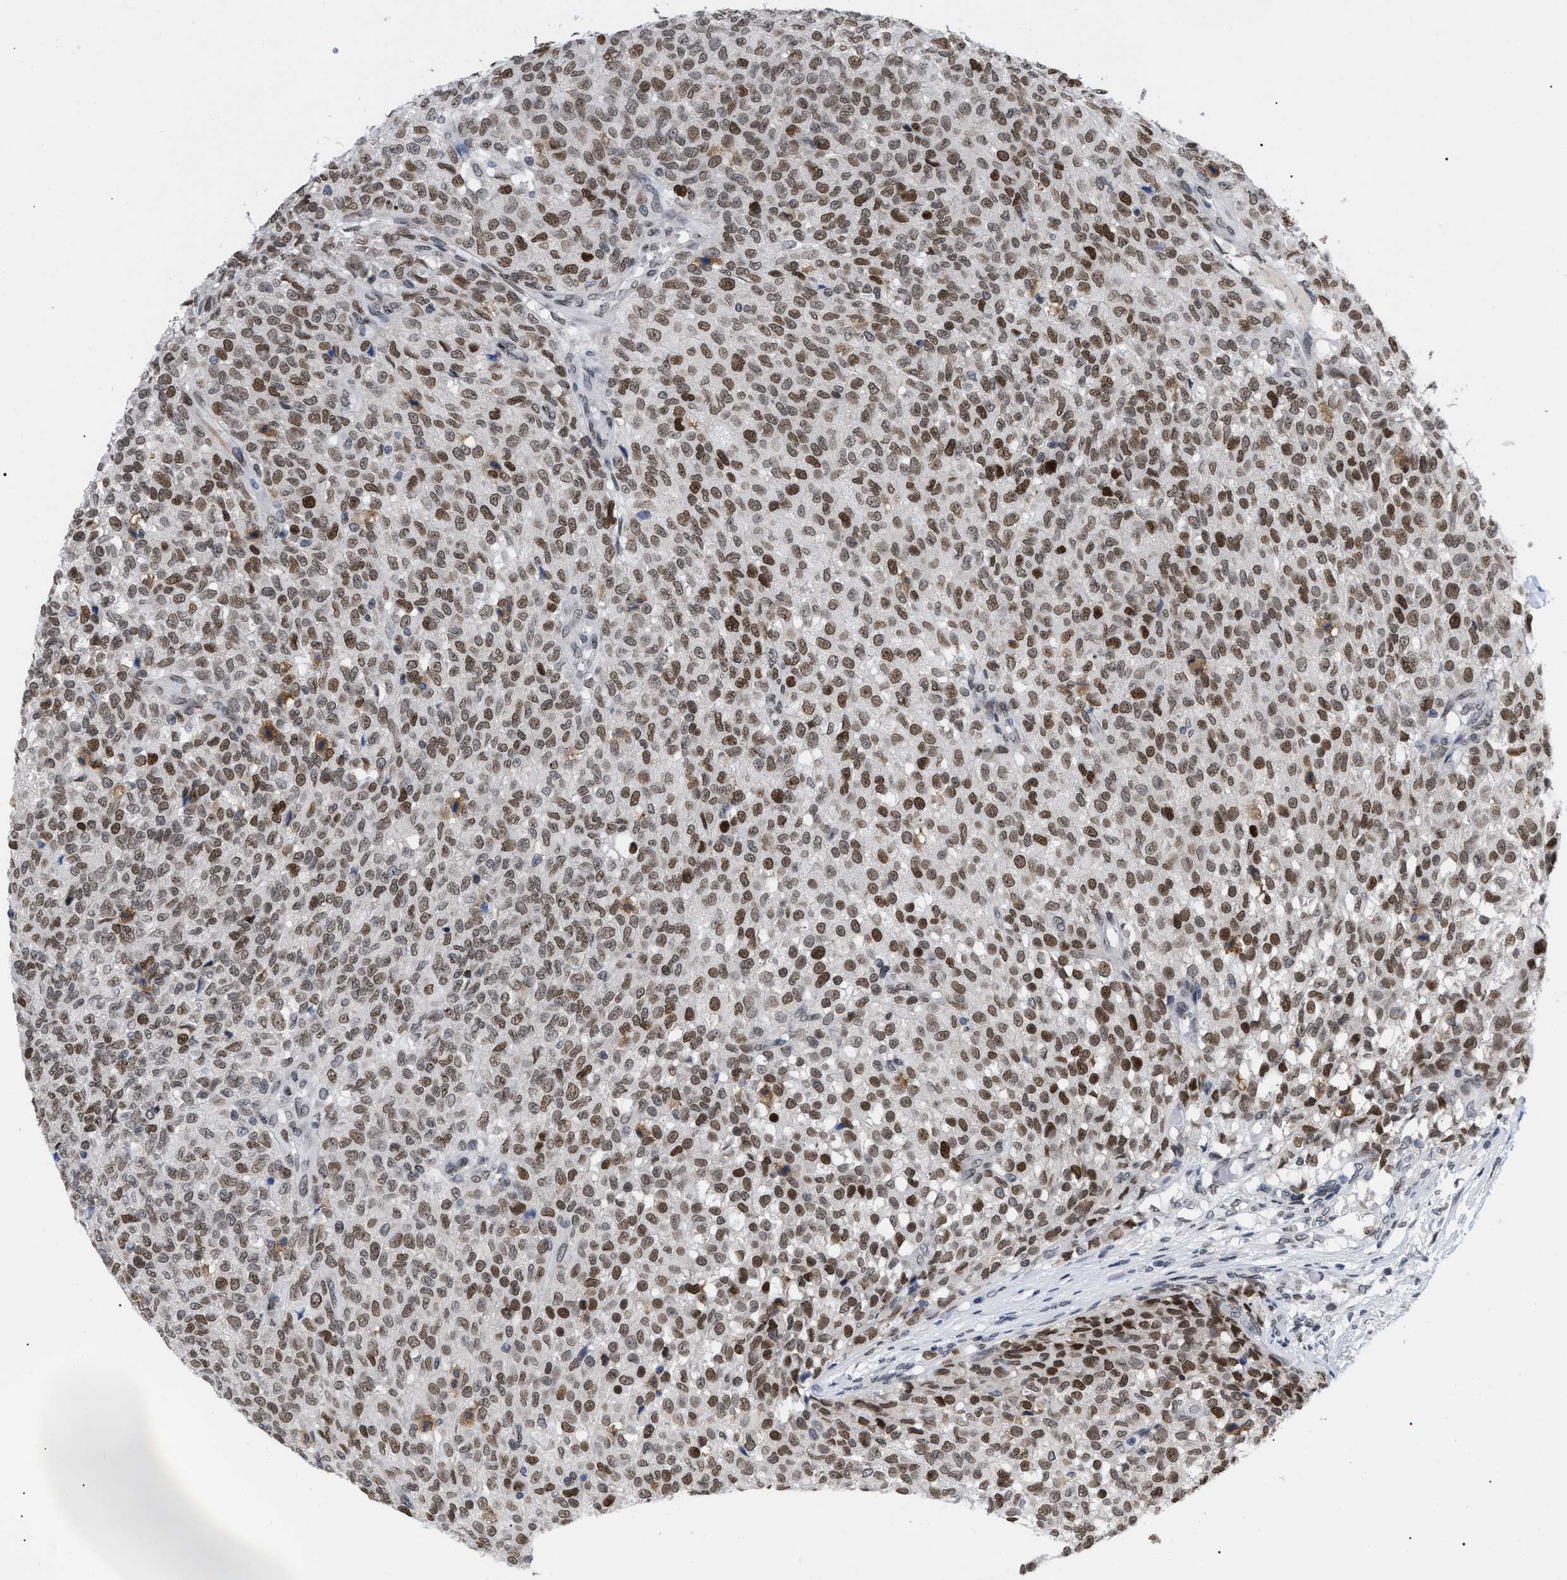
{"staining": {"intensity": "strong", "quantity": ">75%", "location": "cytoplasmic/membranous,nuclear"}, "tissue": "testis cancer", "cell_type": "Tumor cells", "image_type": "cancer", "snomed": [{"axis": "morphology", "description": "Seminoma, NOS"}, {"axis": "topography", "description": "Testis"}], "caption": "Immunohistochemical staining of testis cancer shows high levels of strong cytoplasmic/membranous and nuclear expression in approximately >75% of tumor cells. Immunohistochemistry (ihc) stains the protein of interest in brown and the nuclei are stained blue.", "gene": "TPR", "patient": {"sex": "male", "age": 59}}